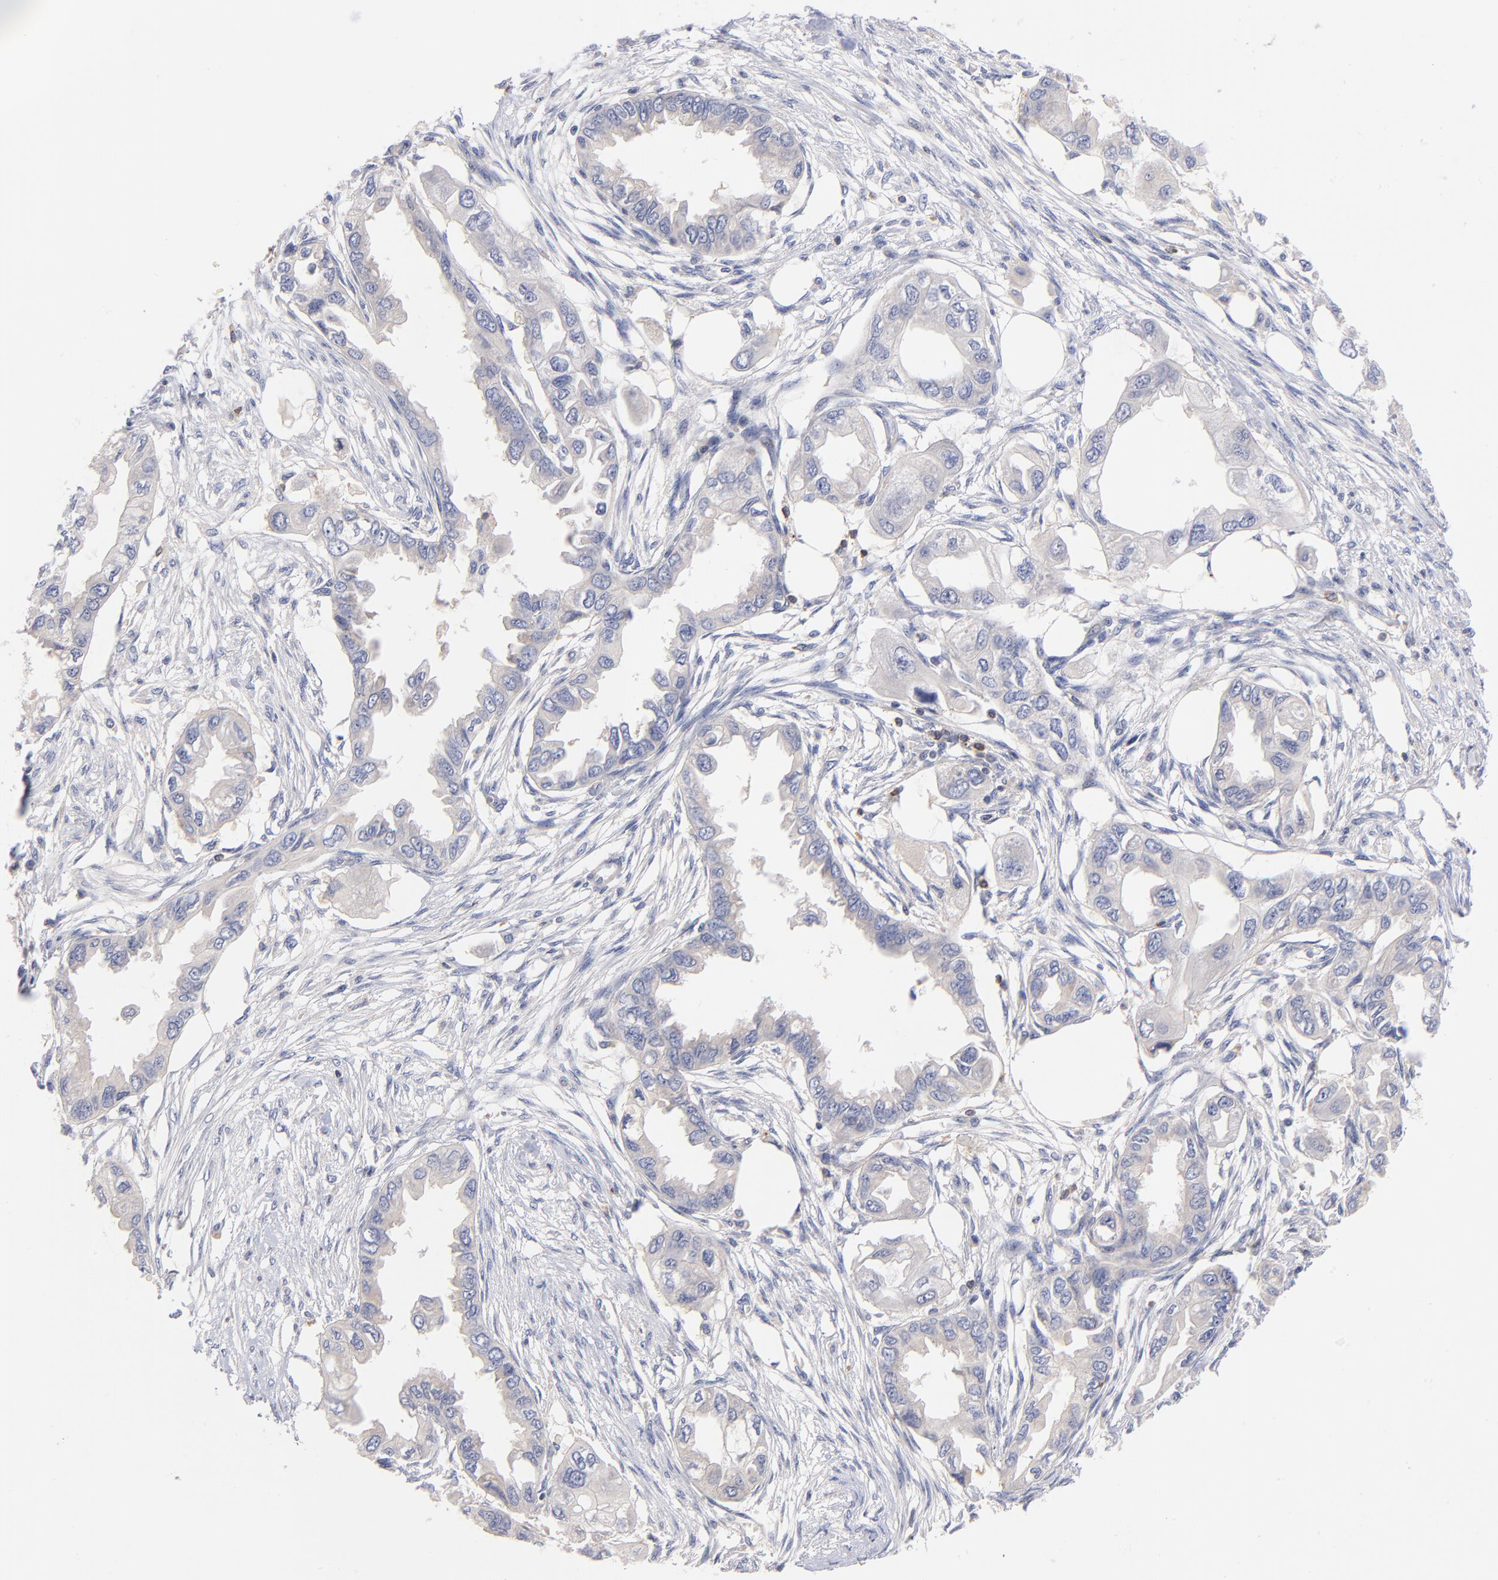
{"staining": {"intensity": "negative", "quantity": "none", "location": "none"}, "tissue": "endometrial cancer", "cell_type": "Tumor cells", "image_type": "cancer", "snomed": [{"axis": "morphology", "description": "Adenocarcinoma, NOS"}, {"axis": "topography", "description": "Endometrium"}], "caption": "The photomicrograph demonstrates no staining of tumor cells in adenocarcinoma (endometrial). (DAB immunohistochemistry with hematoxylin counter stain).", "gene": "KREMEN2", "patient": {"sex": "female", "age": 67}}